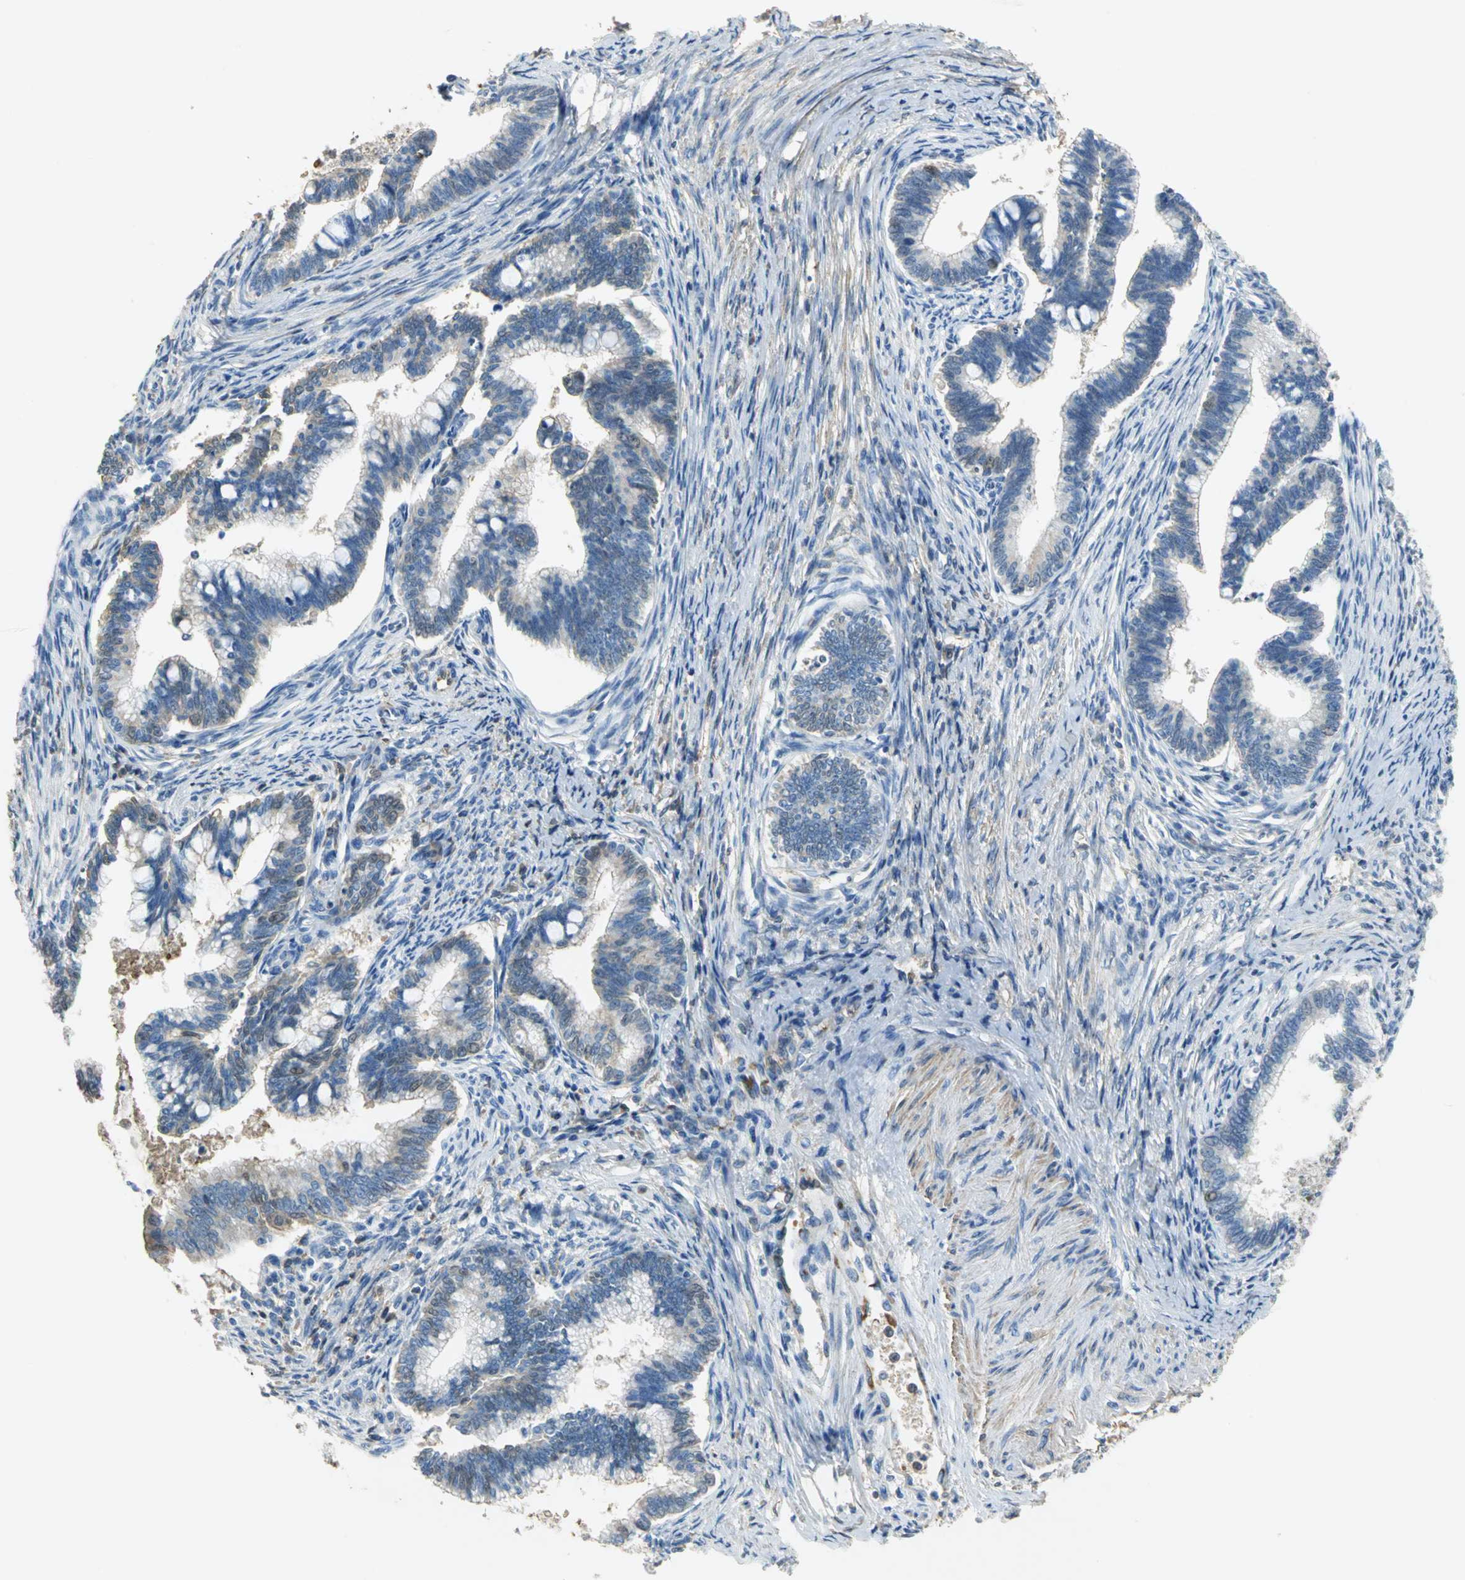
{"staining": {"intensity": "weak", "quantity": "25%-75%", "location": "cytoplasmic/membranous,nuclear"}, "tissue": "cervical cancer", "cell_type": "Tumor cells", "image_type": "cancer", "snomed": [{"axis": "morphology", "description": "Adenocarcinoma, NOS"}, {"axis": "topography", "description": "Cervix"}], "caption": "Tumor cells reveal weak cytoplasmic/membranous and nuclear positivity in approximately 25%-75% of cells in cervical cancer (adenocarcinoma). Nuclei are stained in blue.", "gene": "GYG2", "patient": {"sex": "female", "age": 36}}